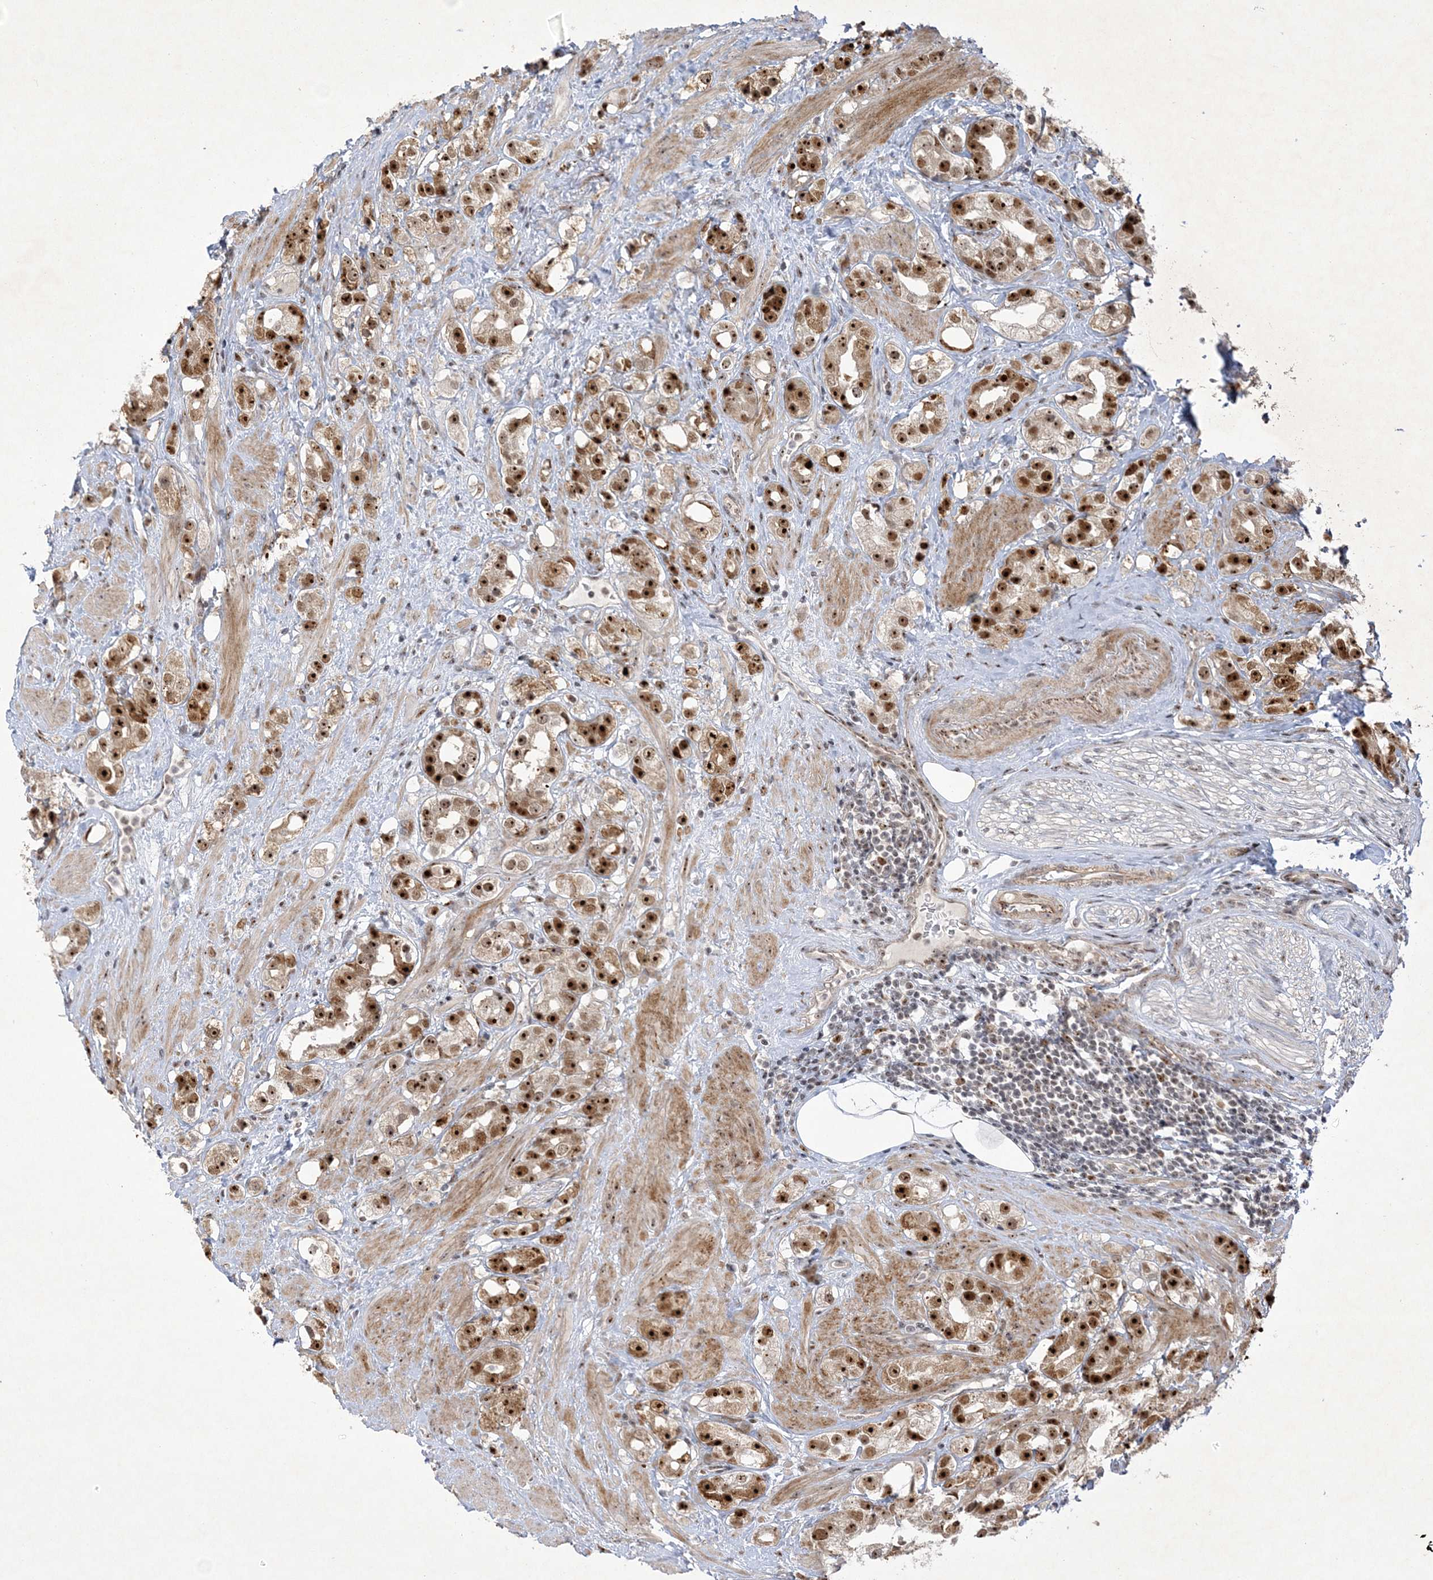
{"staining": {"intensity": "strong", "quantity": ">75%", "location": "nuclear"}, "tissue": "prostate cancer", "cell_type": "Tumor cells", "image_type": "cancer", "snomed": [{"axis": "morphology", "description": "Adenocarcinoma, NOS"}, {"axis": "topography", "description": "Prostate"}], "caption": "This is a photomicrograph of IHC staining of adenocarcinoma (prostate), which shows strong positivity in the nuclear of tumor cells.", "gene": "NPM3", "patient": {"sex": "male", "age": 79}}